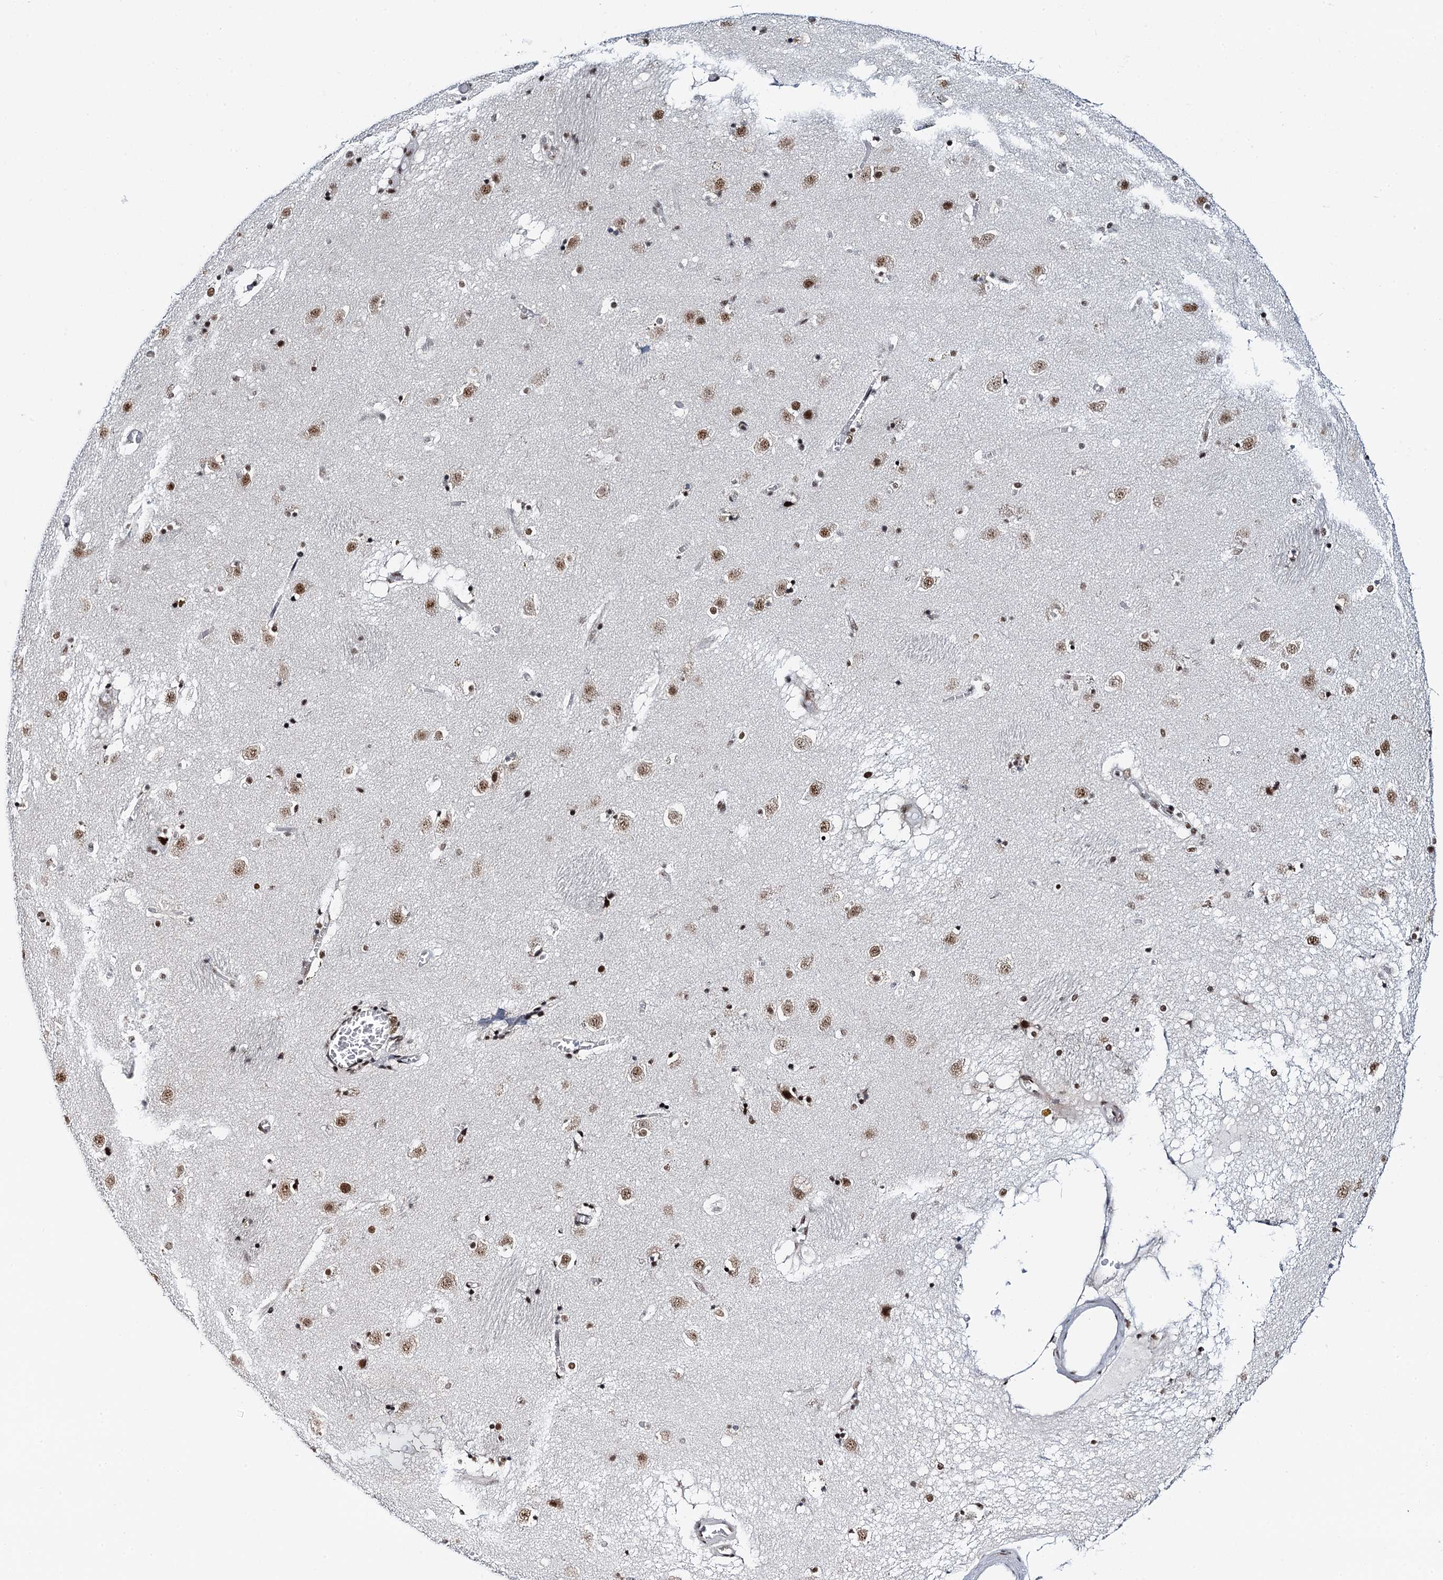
{"staining": {"intensity": "moderate", "quantity": "<25%", "location": "nuclear"}, "tissue": "caudate", "cell_type": "Glial cells", "image_type": "normal", "snomed": [{"axis": "morphology", "description": "Normal tissue, NOS"}, {"axis": "topography", "description": "Lateral ventricle wall"}], "caption": "This image reveals unremarkable caudate stained with IHC to label a protein in brown. The nuclear of glial cells show moderate positivity for the protein. Nuclei are counter-stained blue.", "gene": "ZNF609", "patient": {"sex": "male", "age": 70}}